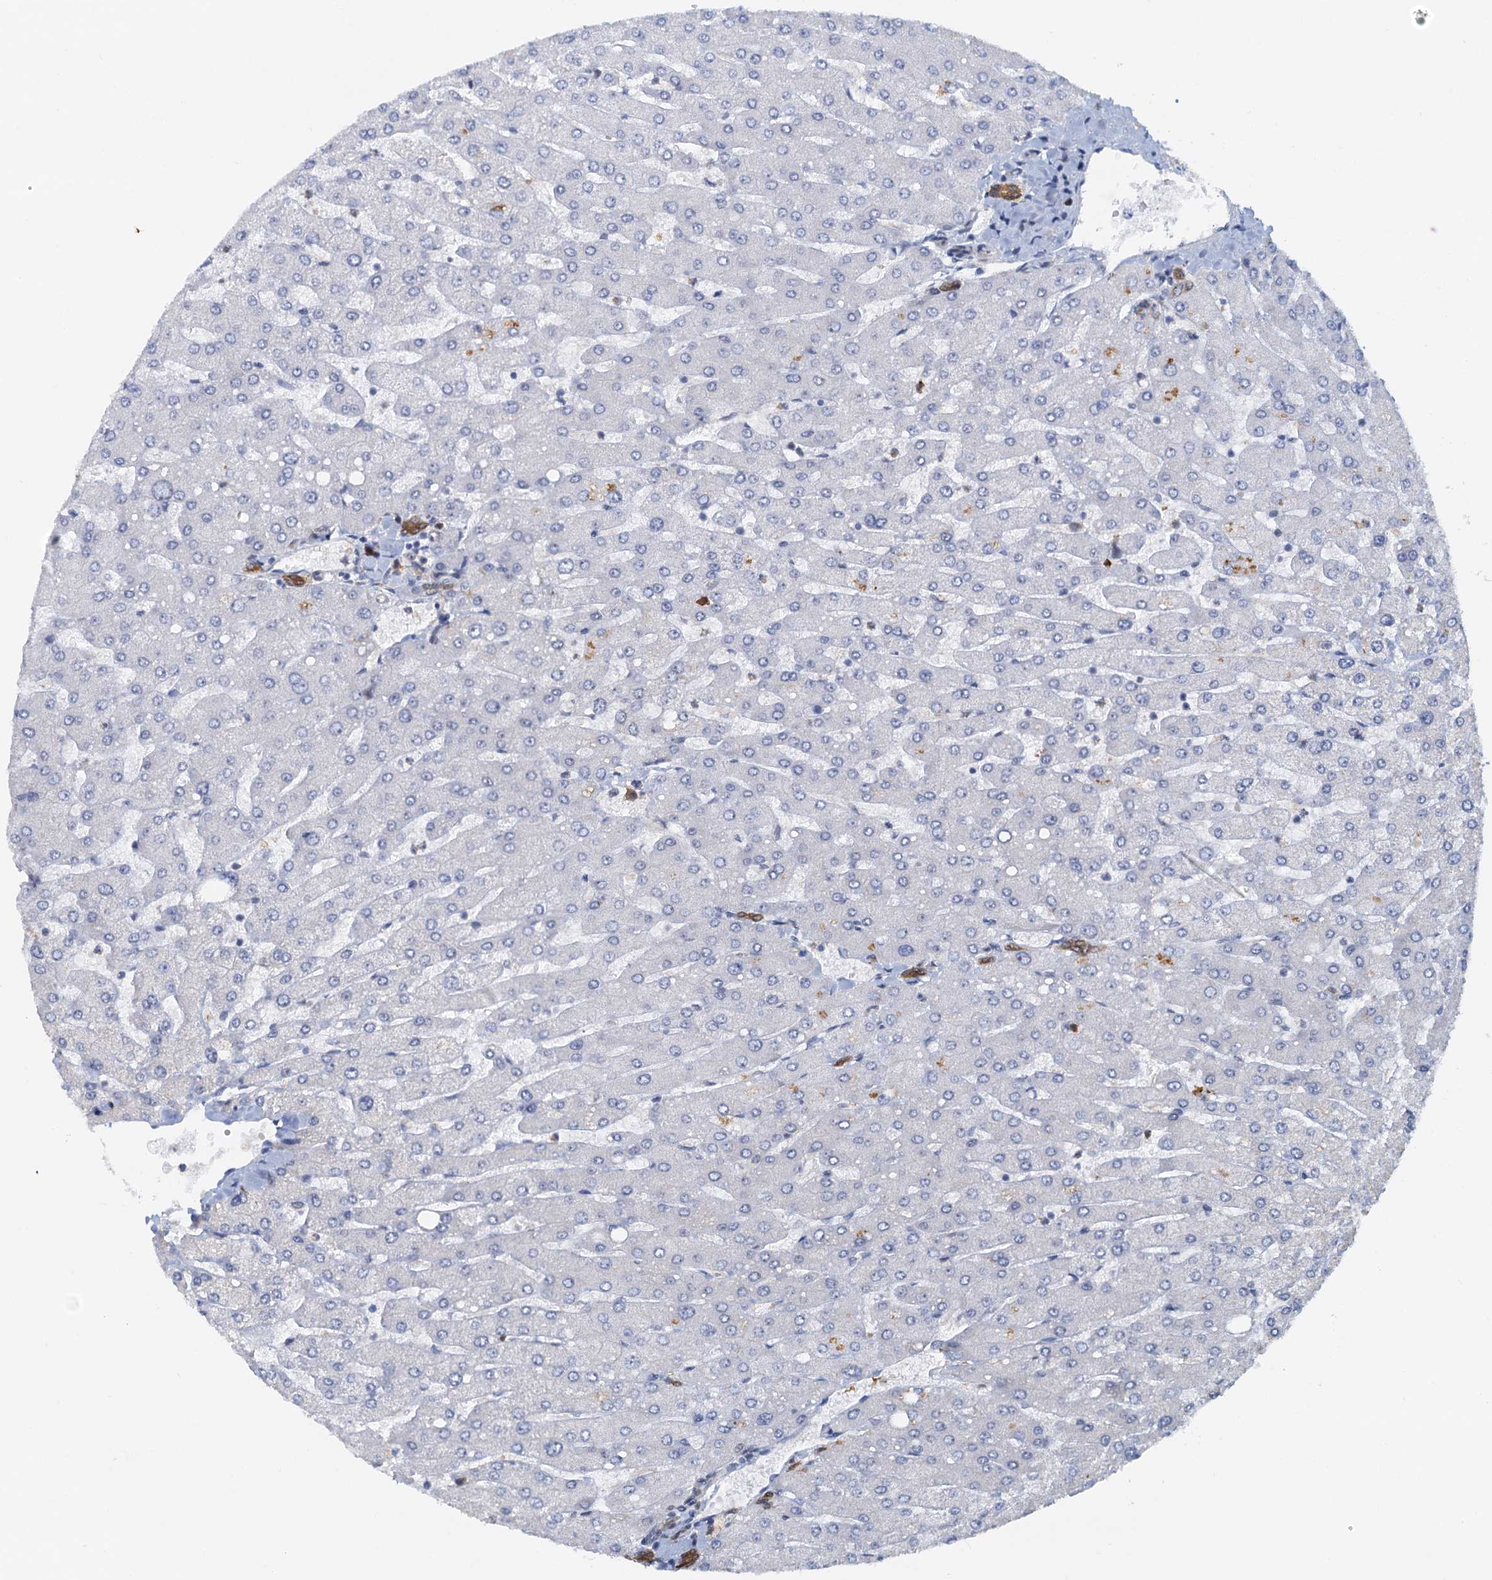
{"staining": {"intensity": "moderate", "quantity": ">75%", "location": "cytoplasmic/membranous"}, "tissue": "liver", "cell_type": "Cholangiocytes", "image_type": "normal", "snomed": [{"axis": "morphology", "description": "Normal tissue, NOS"}, {"axis": "topography", "description": "Liver"}], "caption": "This is a photomicrograph of immunohistochemistry staining of benign liver, which shows moderate positivity in the cytoplasmic/membranous of cholangiocytes.", "gene": "SPINDOC", "patient": {"sex": "male", "age": 55}}